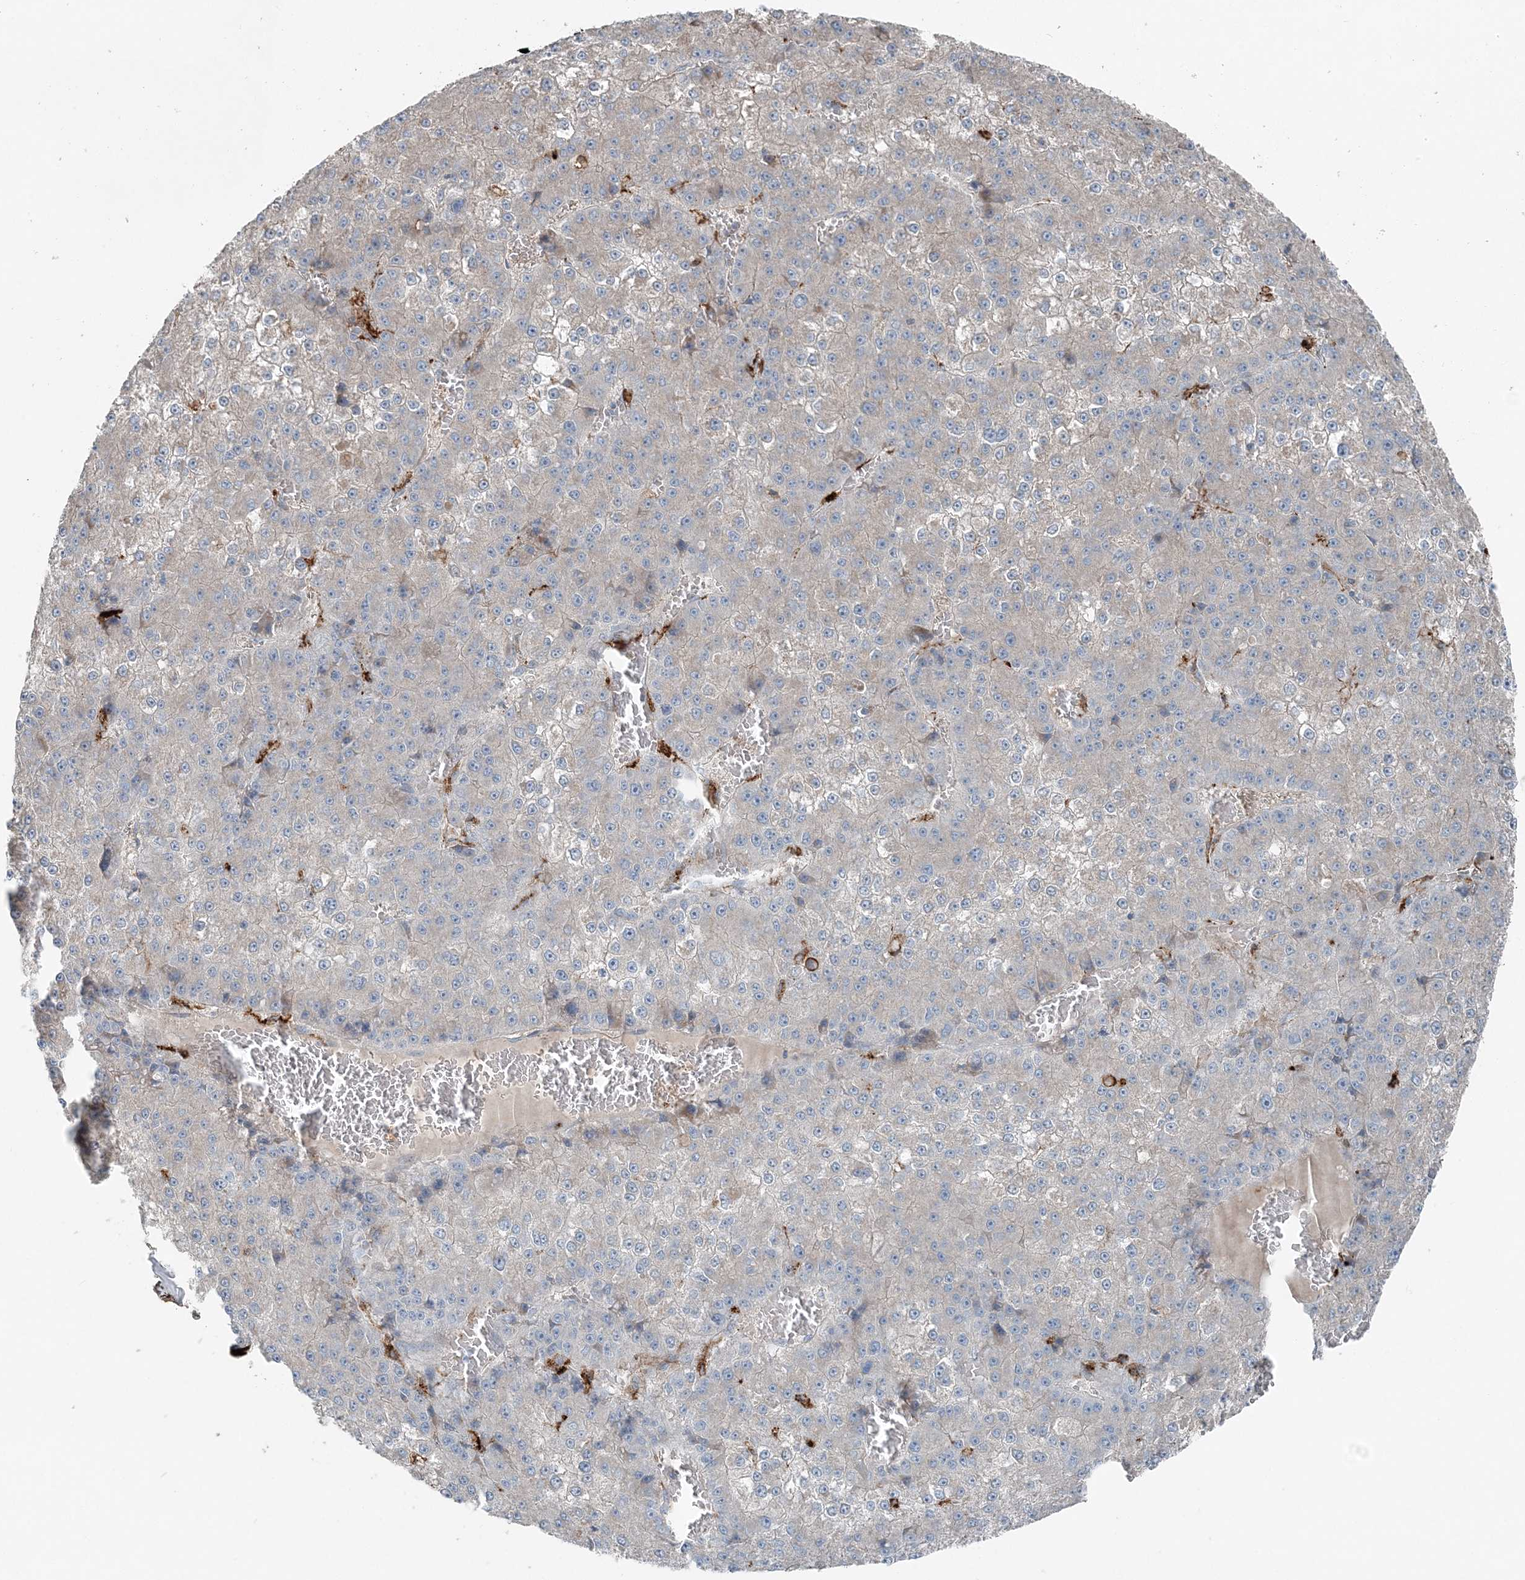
{"staining": {"intensity": "negative", "quantity": "none", "location": "none"}, "tissue": "liver cancer", "cell_type": "Tumor cells", "image_type": "cancer", "snomed": [{"axis": "morphology", "description": "Carcinoma, Hepatocellular, NOS"}, {"axis": "topography", "description": "Liver"}], "caption": "A micrograph of human liver cancer (hepatocellular carcinoma) is negative for staining in tumor cells. Nuclei are stained in blue.", "gene": "KY", "patient": {"sex": "female", "age": 73}}